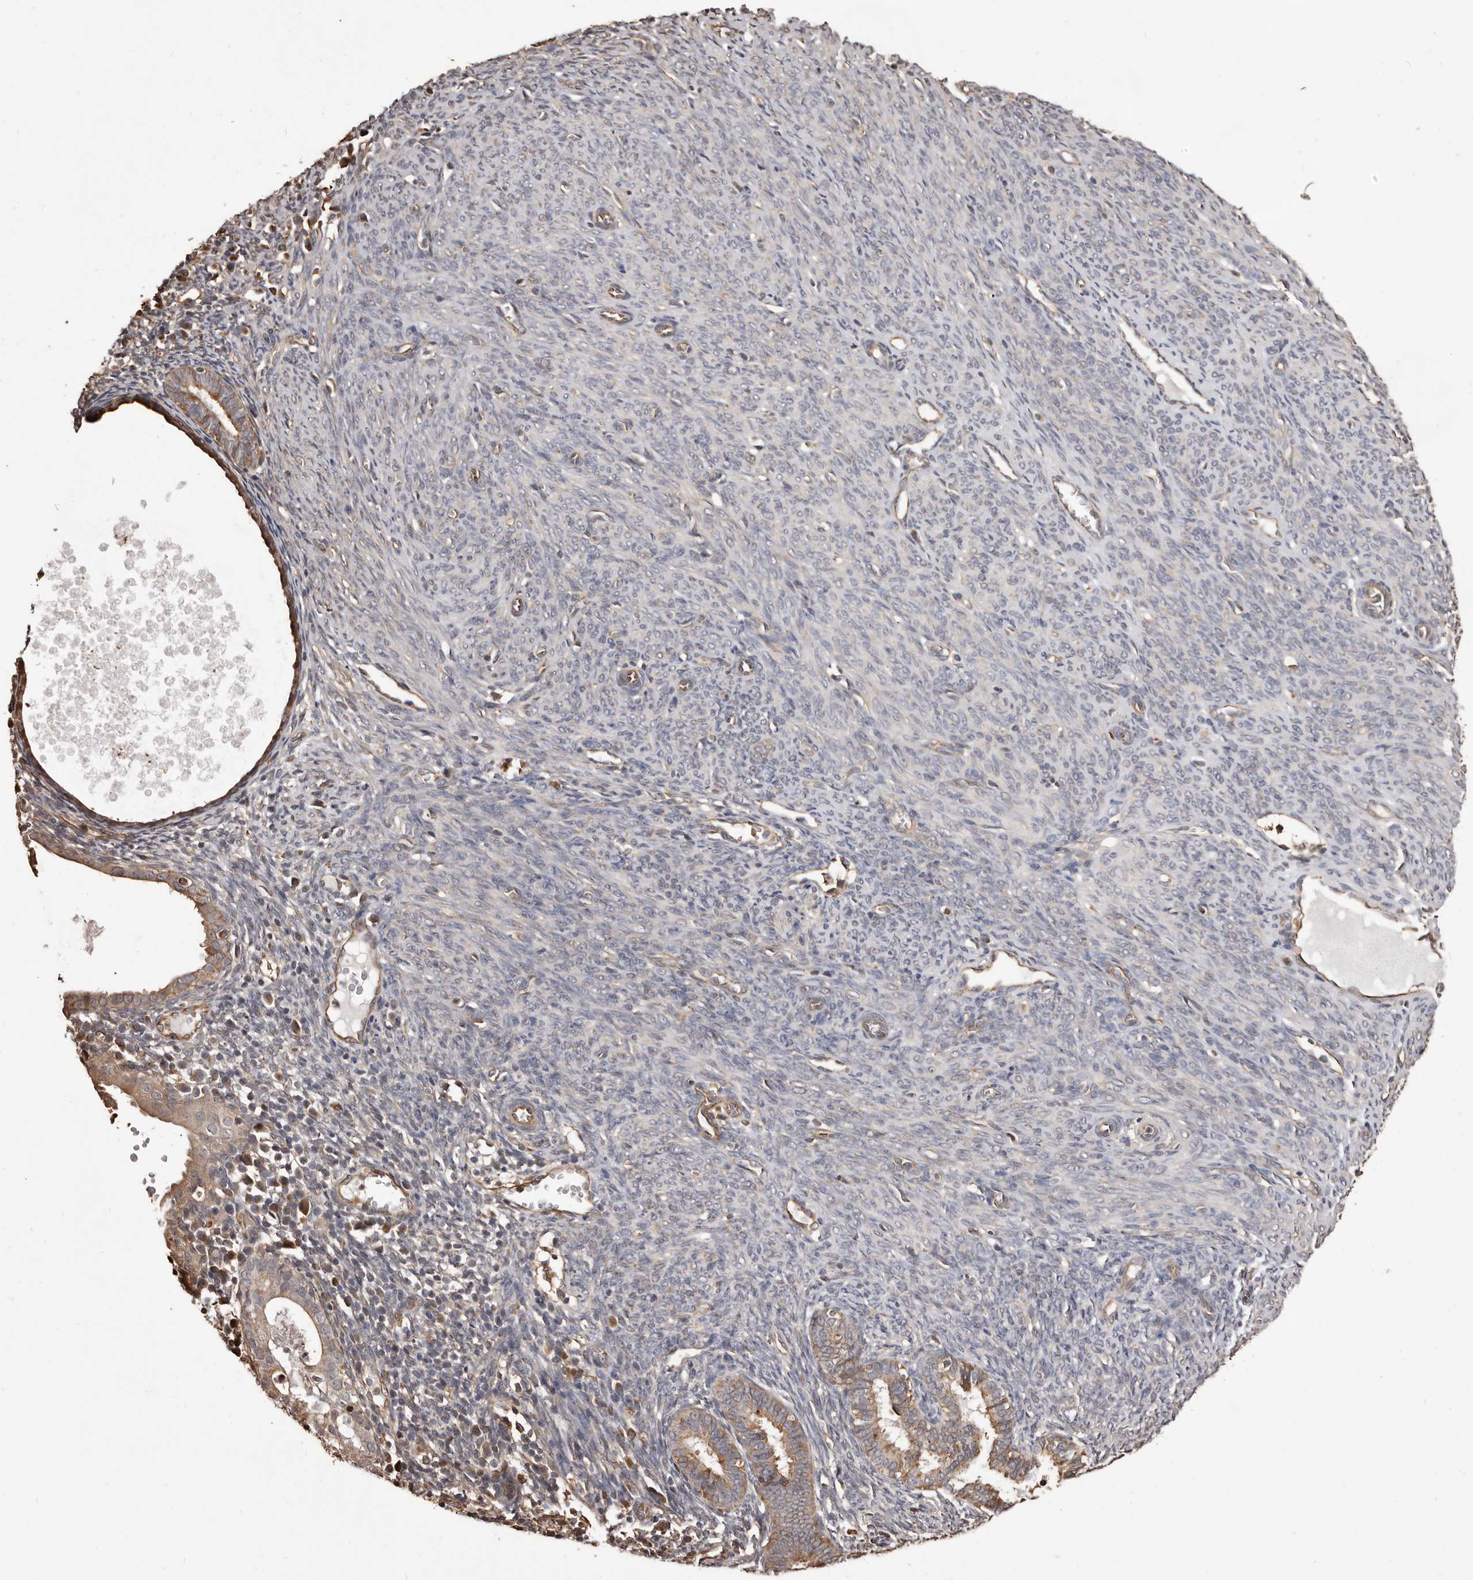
{"staining": {"intensity": "weak", "quantity": "25%-75%", "location": "cytoplasmic/membranous"}, "tissue": "endometrial cancer", "cell_type": "Tumor cells", "image_type": "cancer", "snomed": [{"axis": "morphology", "description": "Adenocarcinoma, NOS"}, {"axis": "topography", "description": "Uterus"}], "caption": "Tumor cells demonstrate low levels of weak cytoplasmic/membranous staining in approximately 25%-75% of cells in human endometrial adenocarcinoma. (DAB = brown stain, brightfield microscopy at high magnification).", "gene": "ALPK1", "patient": {"sex": "female", "age": 77}}